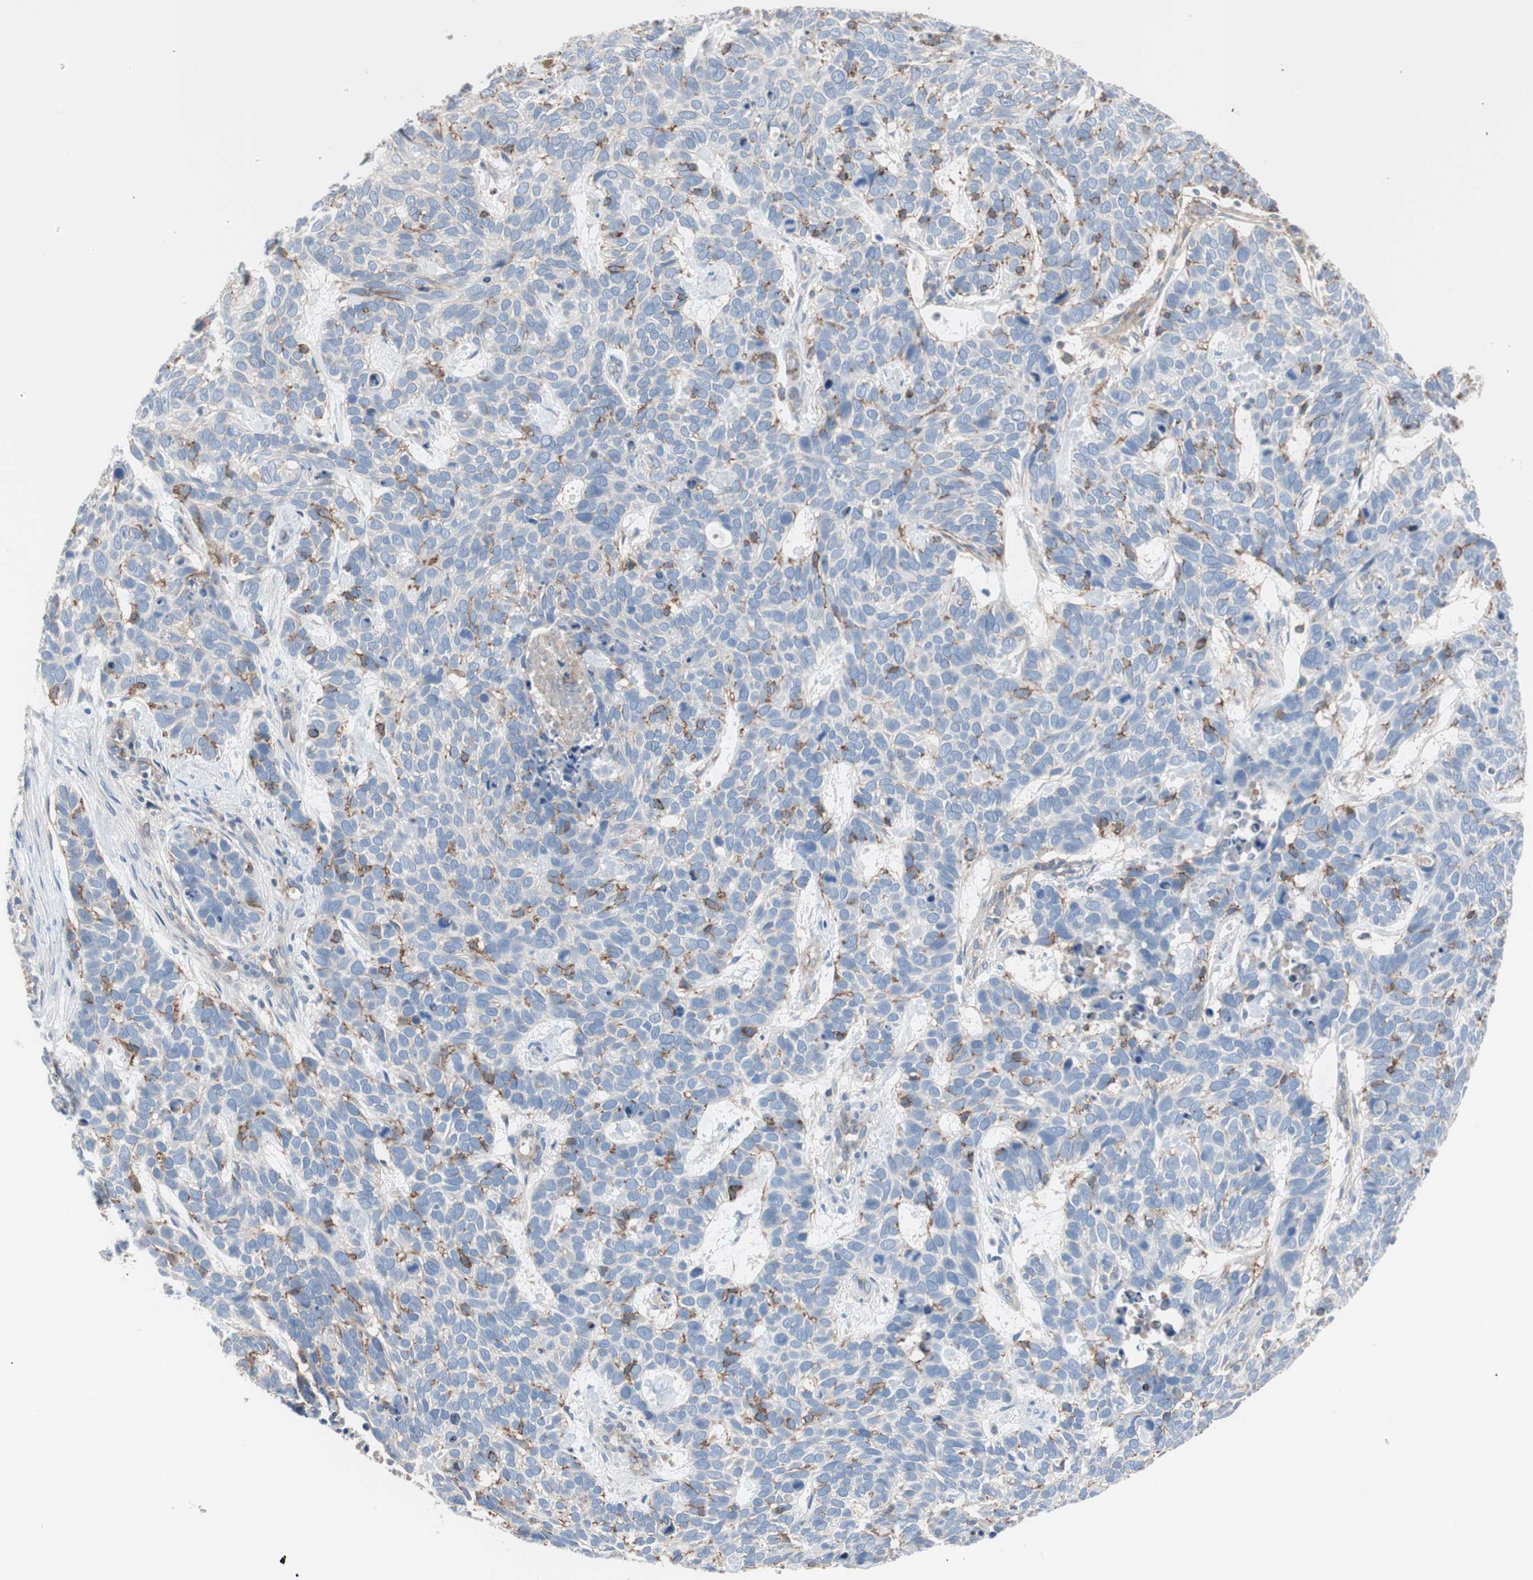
{"staining": {"intensity": "negative", "quantity": "none", "location": "none"}, "tissue": "skin cancer", "cell_type": "Tumor cells", "image_type": "cancer", "snomed": [{"axis": "morphology", "description": "Basal cell carcinoma"}, {"axis": "topography", "description": "Skin"}], "caption": "This micrograph is of skin cancer (basal cell carcinoma) stained with immunohistochemistry (IHC) to label a protein in brown with the nuclei are counter-stained blue. There is no staining in tumor cells.", "gene": "CD81", "patient": {"sex": "male", "age": 87}}